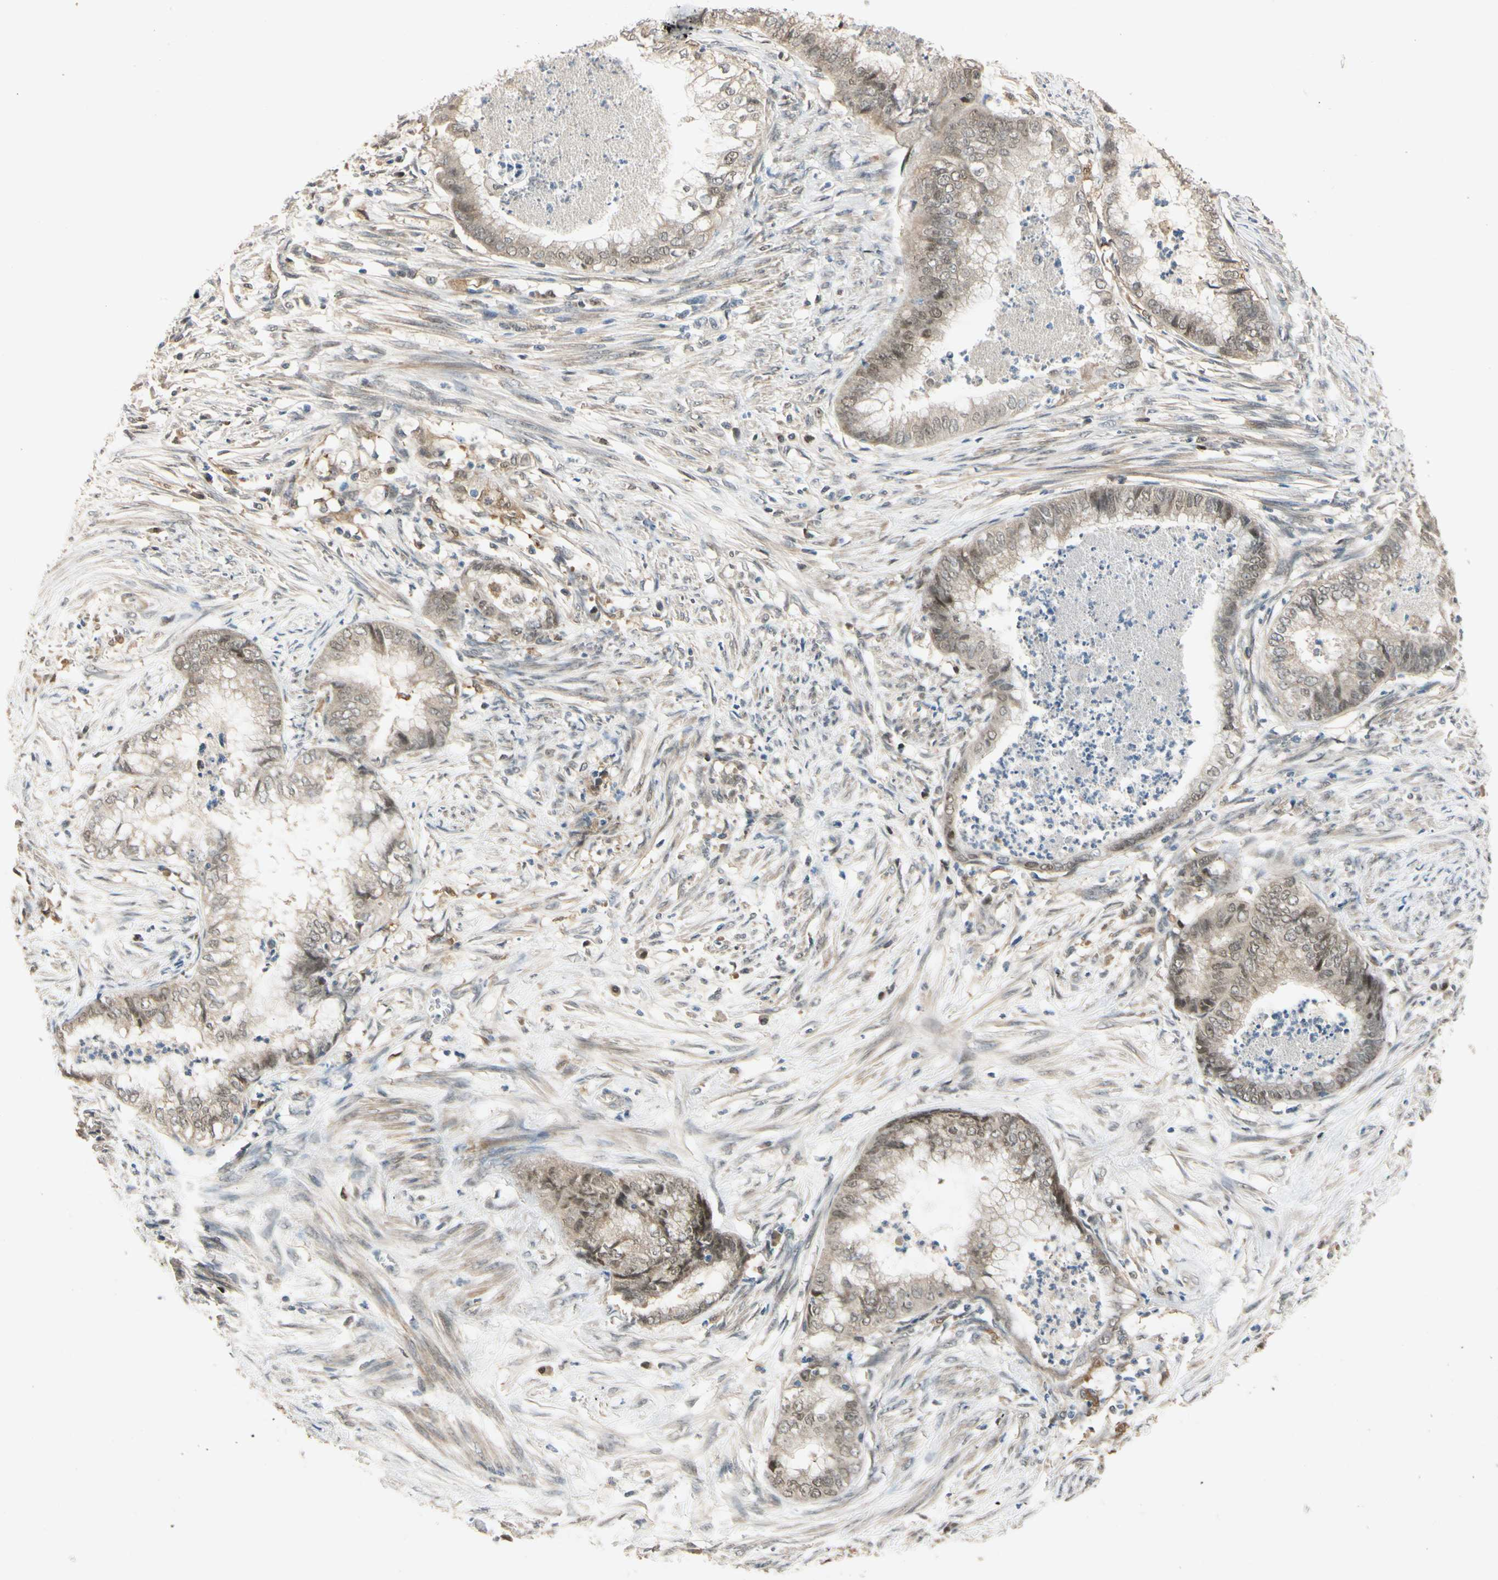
{"staining": {"intensity": "moderate", "quantity": ">75%", "location": "cytoplasmic/membranous,nuclear"}, "tissue": "endometrial cancer", "cell_type": "Tumor cells", "image_type": "cancer", "snomed": [{"axis": "morphology", "description": "Necrosis, NOS"}, {"axis": "morphology", "description": "Adenocarcinoma, NOS"}, {"axis": "topography", "description": "Endometrium"}], "caption": "Immunohistochemistry (IHC) of human endometrial cancer (adenocarcinoma) shows medium levels of moderate cytoplasmic/membranous and nuclear staining in about >75% of tumor cells. The protein of interest is shown in brown color, while the nuclei are stained blue.", "gene": "RIOX2", "patient": {"sex": "female", "age": 79}}